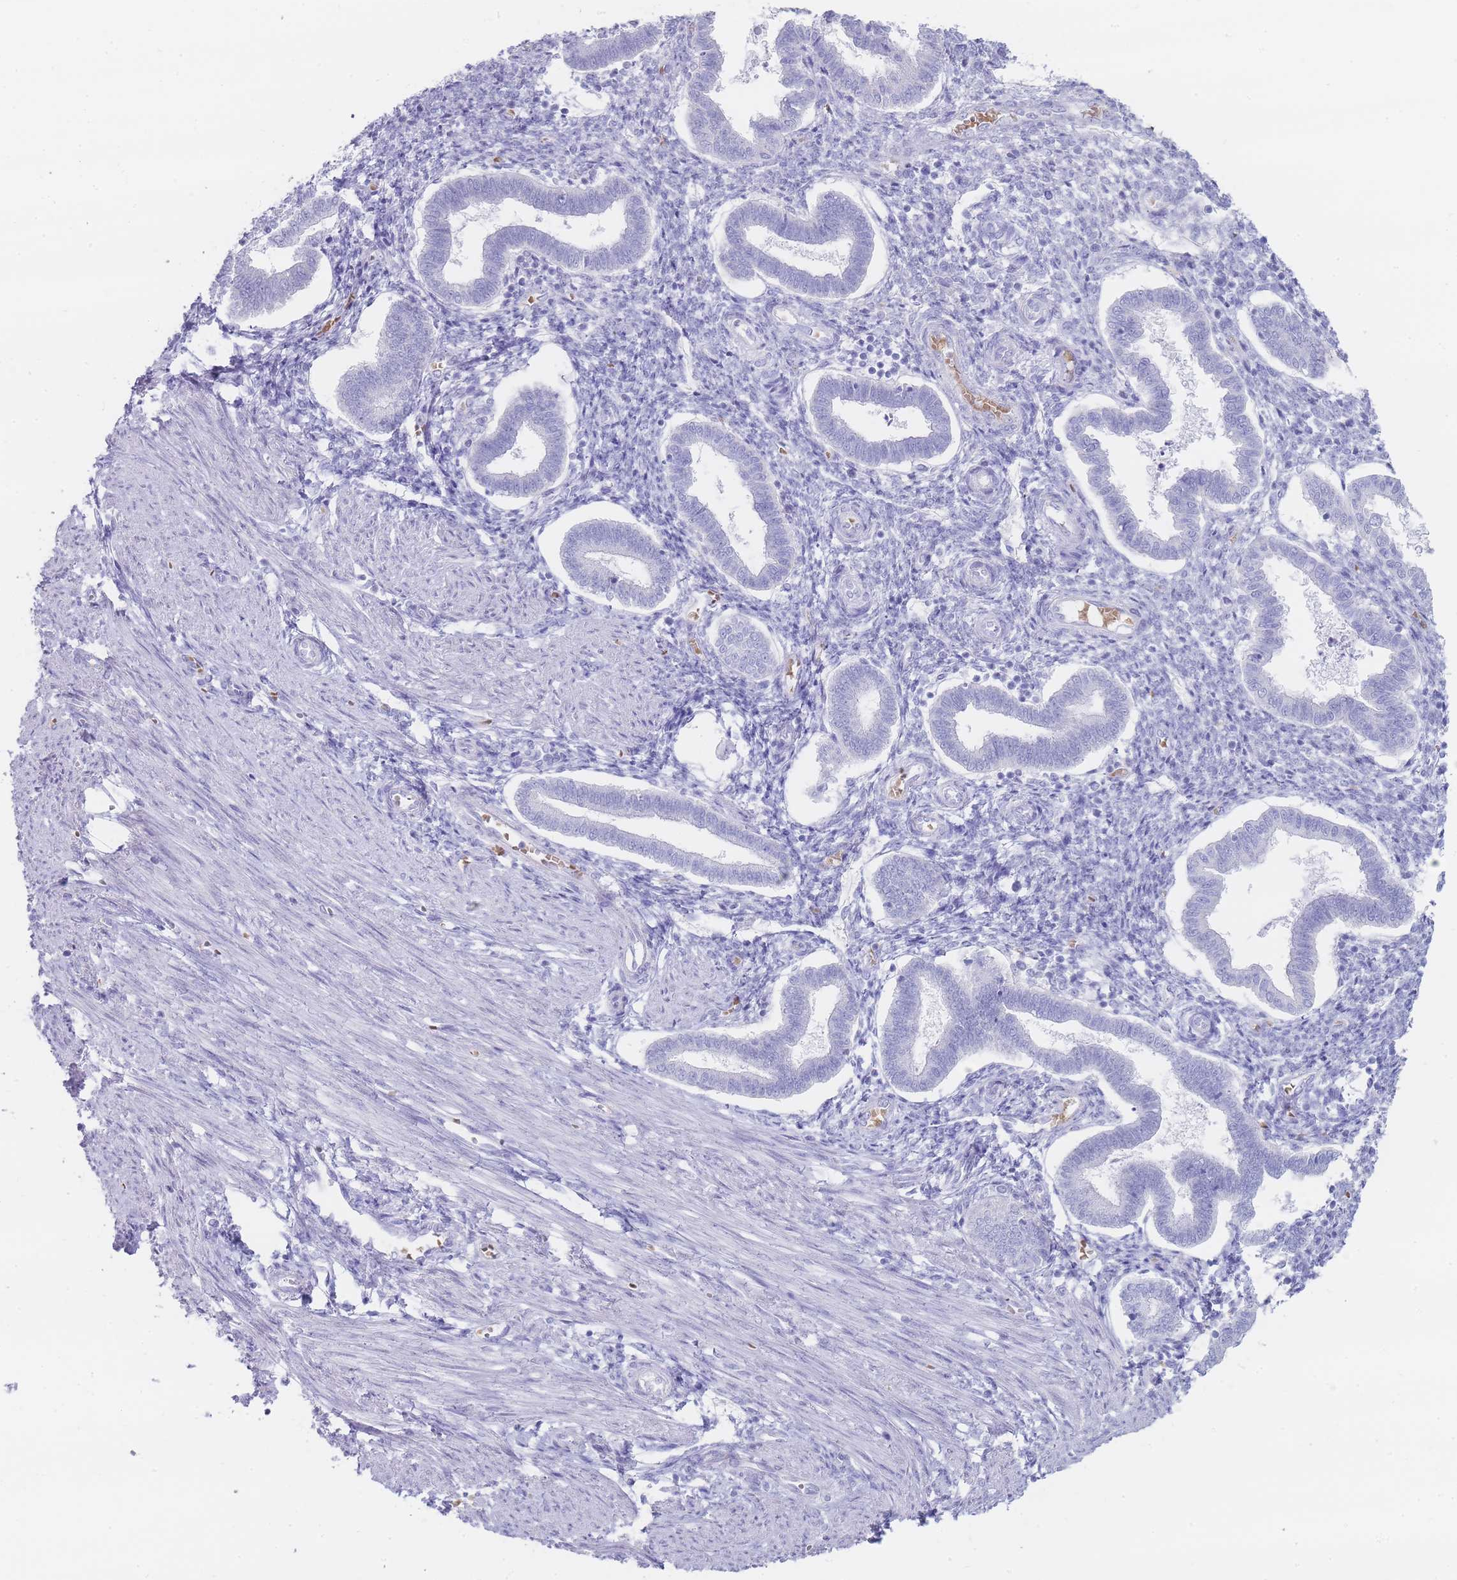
{"staining": {"intensity": "negative", "quantity": "none", "location": "none"}, "tissue": "endometrium", "cell_type": "Cells in endometrial stroma", "image_type": "normal", "snomed": [{"axis": "morphology", "description": "Normal tissue, NOS"}, {"axis": "topography", "description": "Endometrium"}], "caption": "The micrograph shows no staining of cells in endometrial stroma in benign endometrium. Brightfield microscopy of IHC stained with DAB (brown) and hematoxylin (blue), captured at high magnification.", "gene": "ENSG00000284931", "patient": {"sex": "female", "age": 24}}